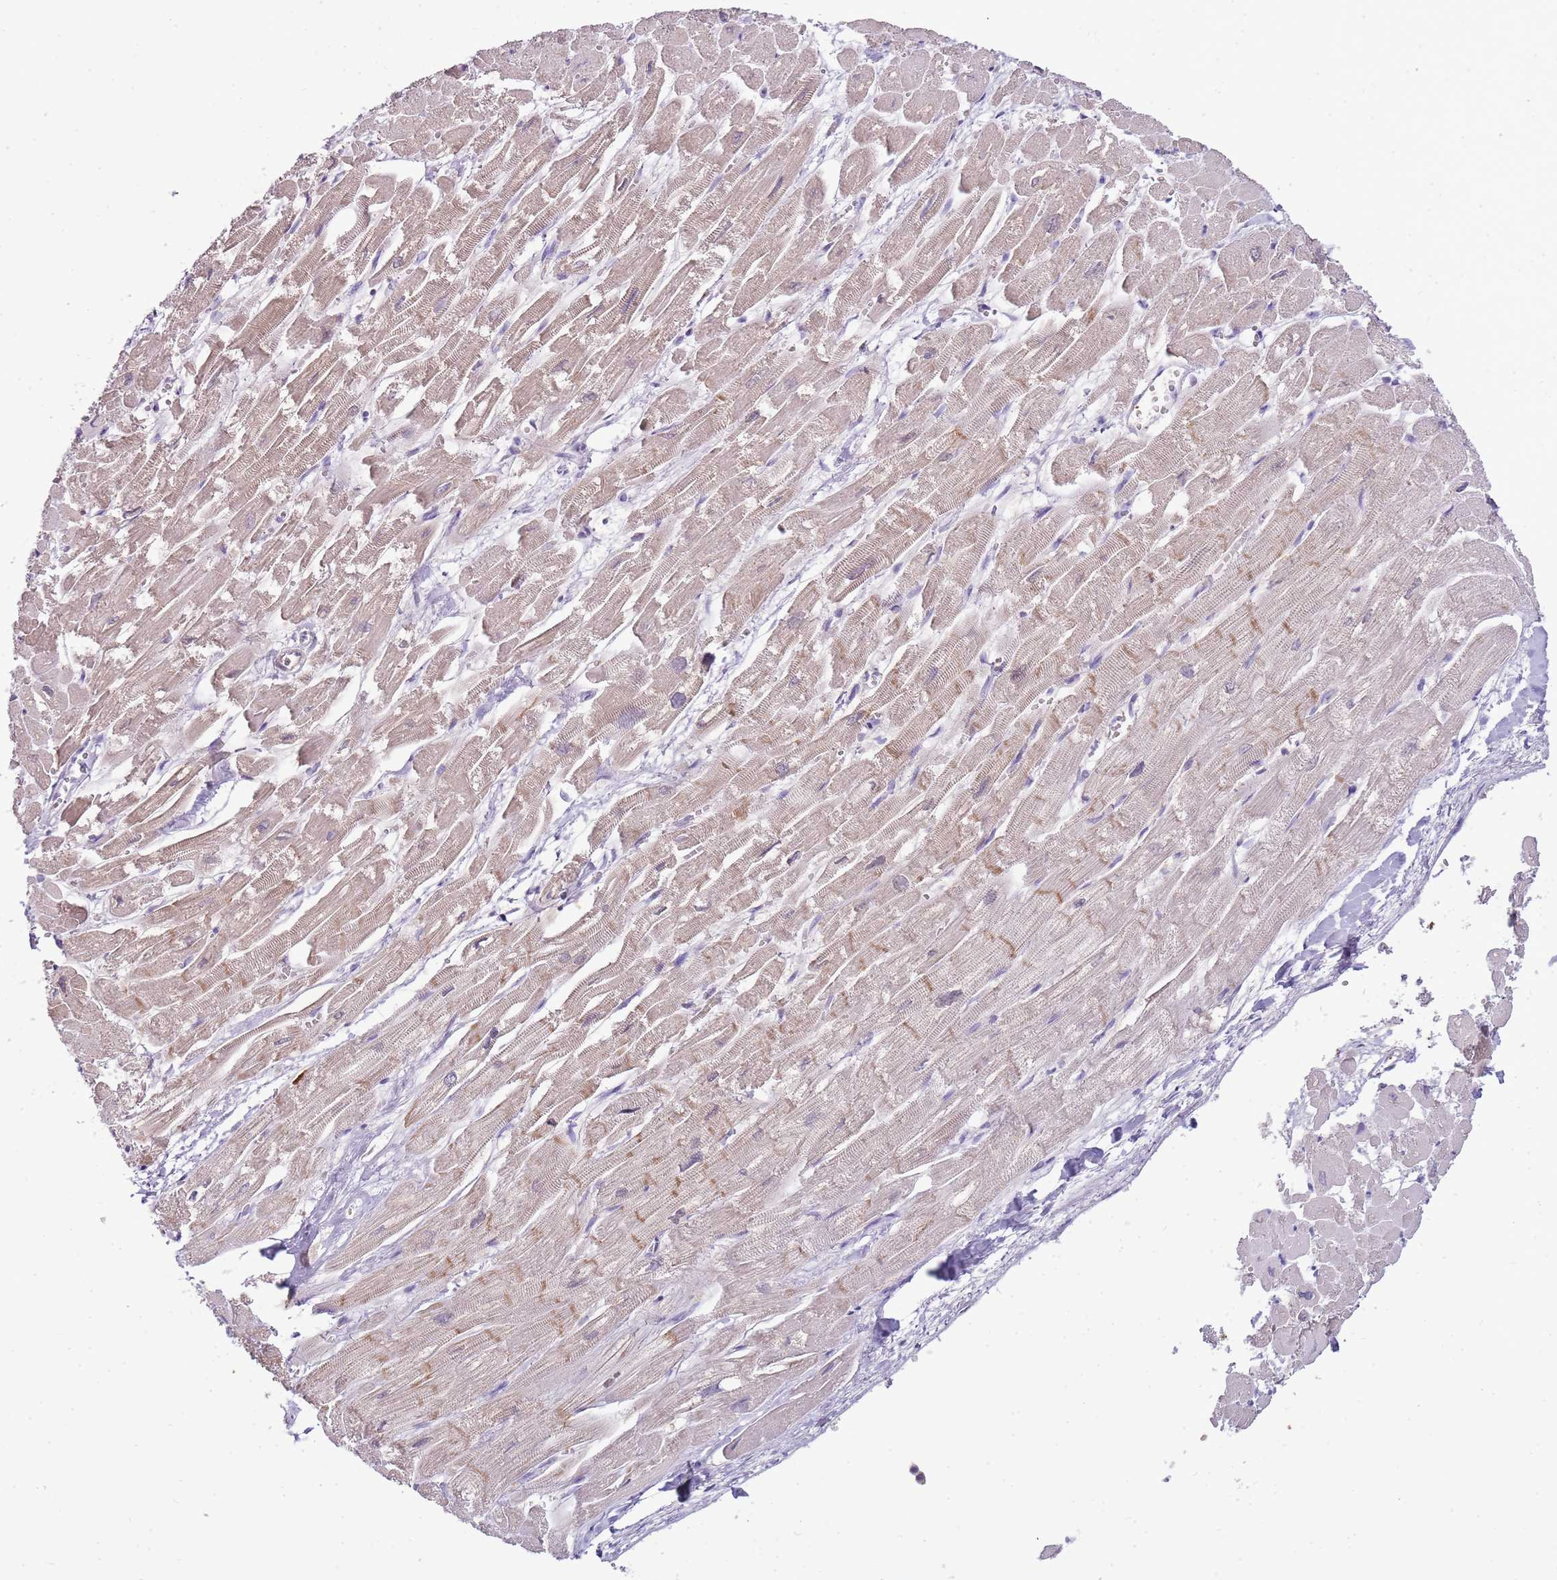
{"staining": {"intensity": "weak", "quantity": "<25%", "location": "cytoplasmic/membranous"}, "tissue": "heart muscle", "cell_type": "Cardiomyocytes", "image_type": "normal", "snomed": [{"axis": "morphology", "description": "Normal tissue, NOS"}, {"axis": "topography", "description": "Heart"}], "caption": "DAB (3,3'-diaminobenzidine) immunohistochemical staining of benign heart muscle exhibits no significant positivity in cardiomyocytes.", "gene": "CAPN7", "patient": {"sex": "male", "age": 54}}